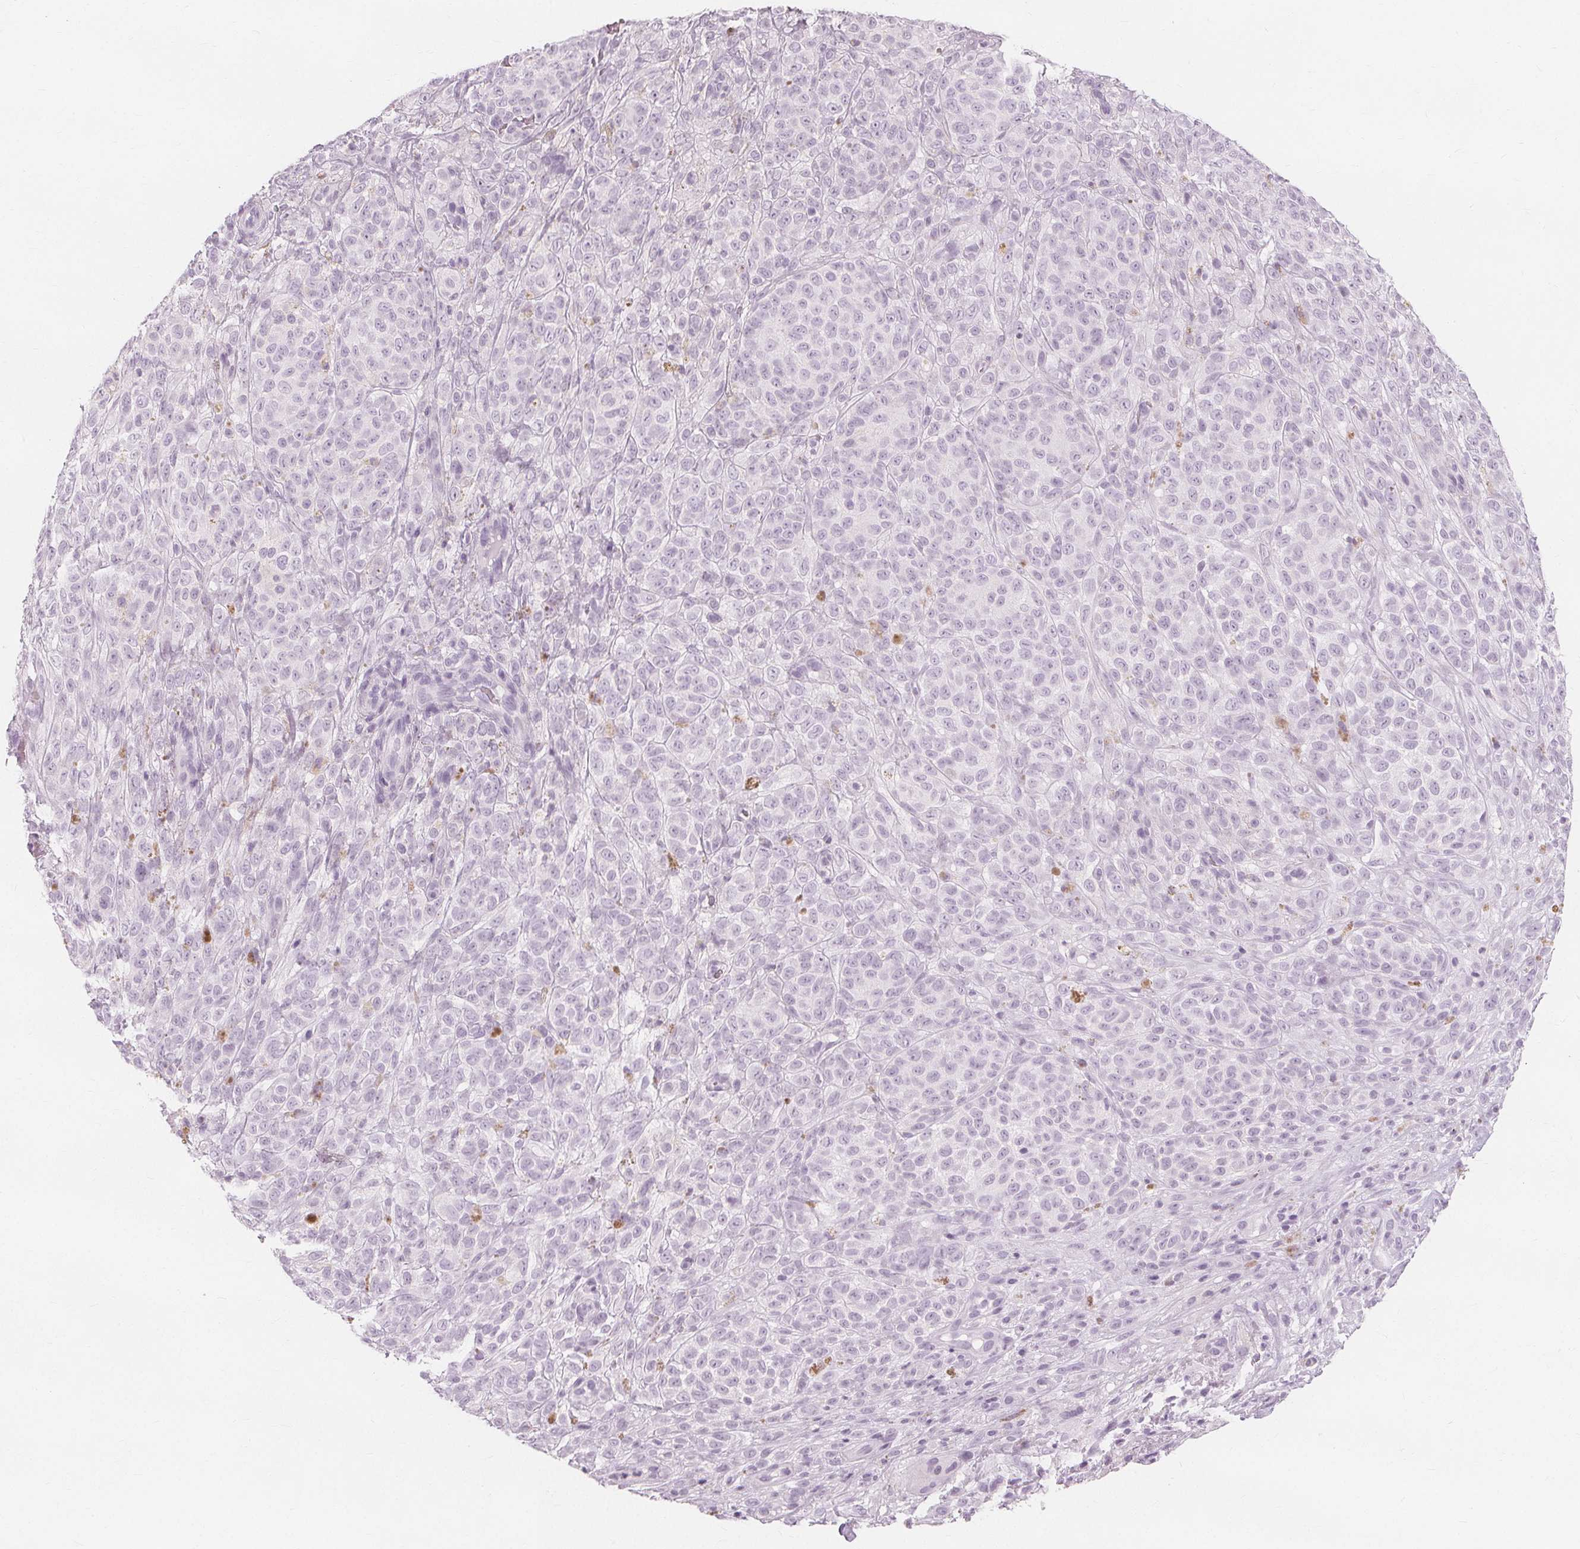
{"staining": {"intensity": "negative", "quantity": "none", "location": "none"}, "tissue": "melanoma", "cell_type": "Tumor cells", "image_type": "cancer", "snomed": [{"axis": "morphology", "description": "Malignant melanoma, NOS"}, {"axis": "topography", "description": "Skin"}], "caption": "Malignant melanoma was stained to show a protein in brown. There is no significant expression in tumor cells. (Brightfield microscopy of DAB (3,3'-diaminobenzidine) IHC at high magnification).", "gene": "TFF1", "patient": {"sex": "female", "age": 86}}